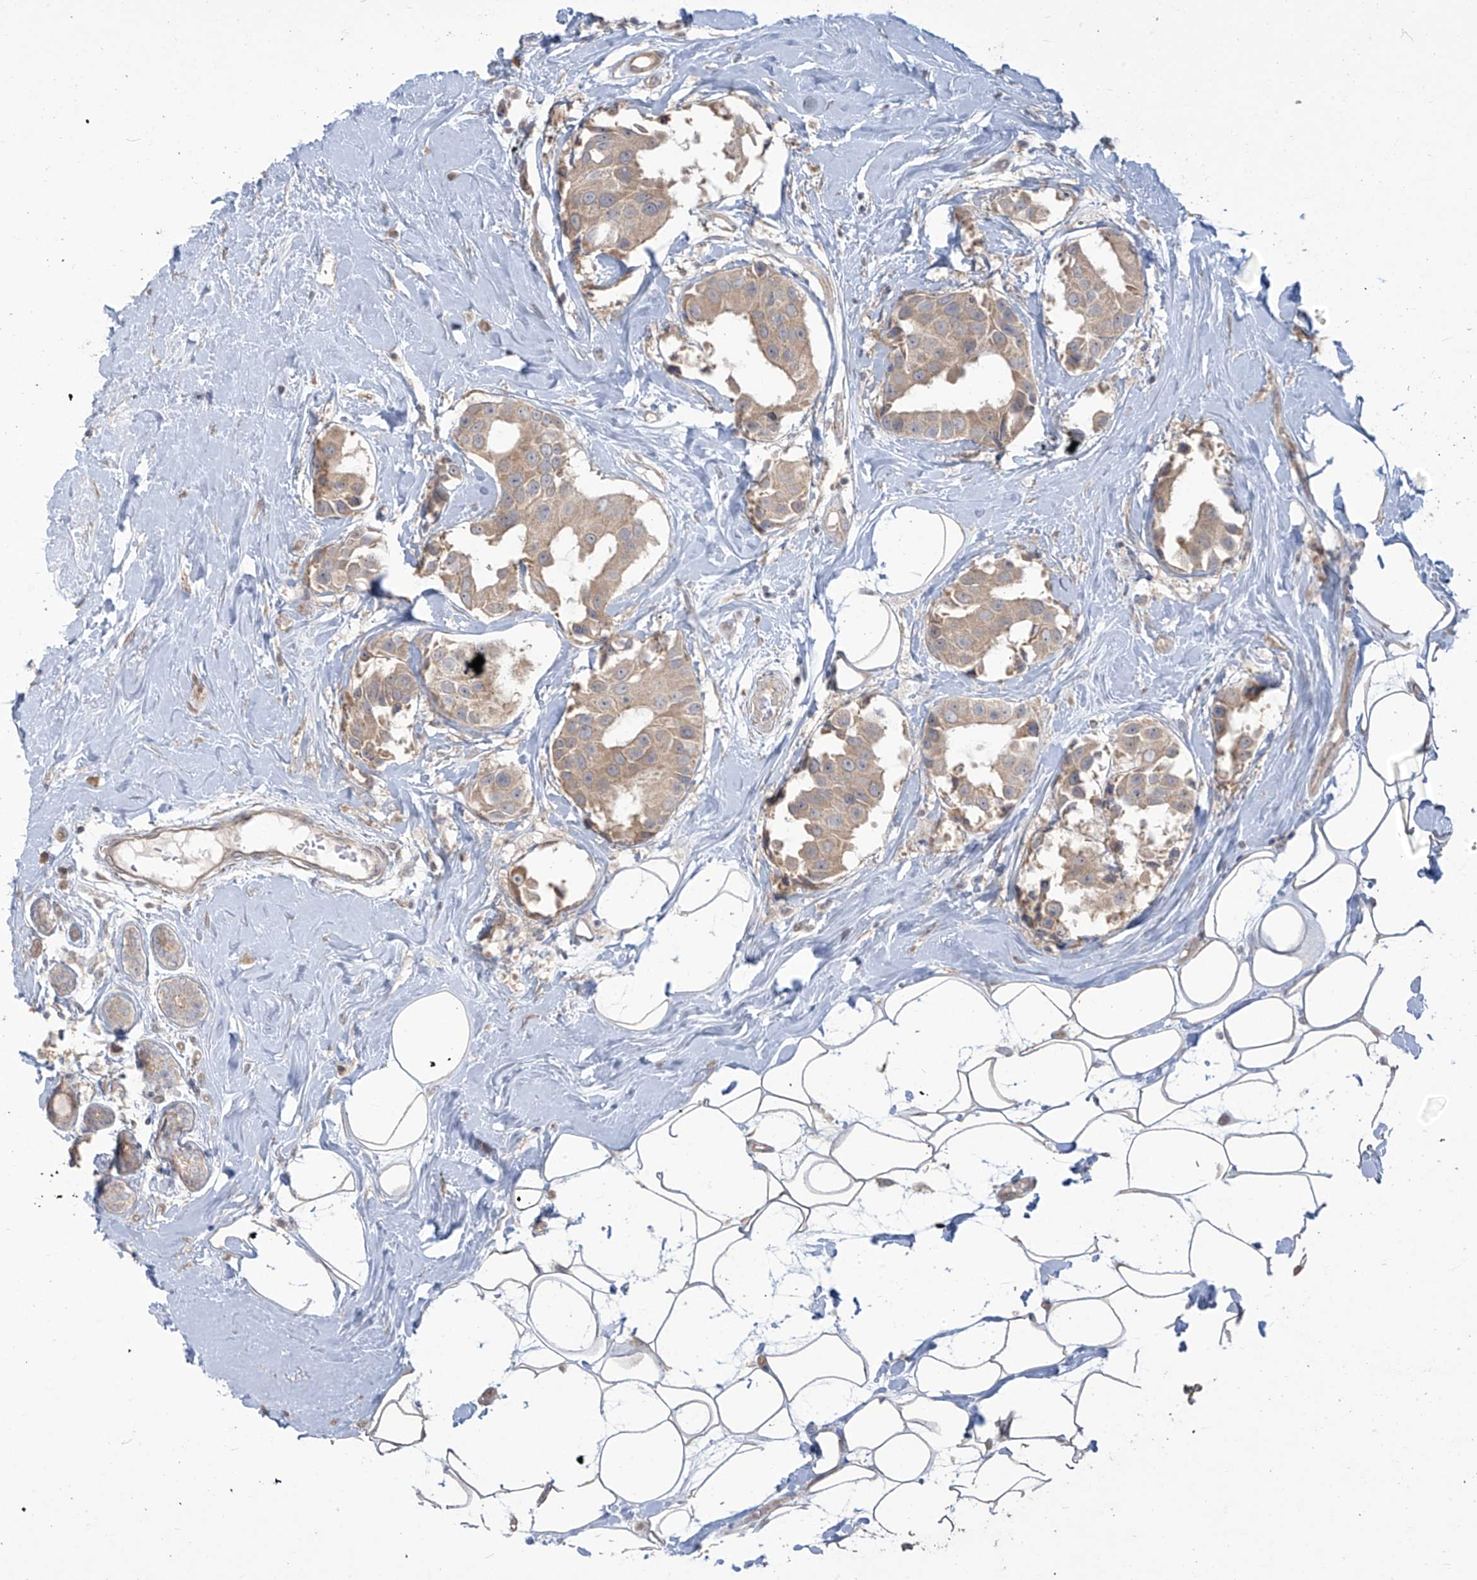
{"staining": {"intensity": "weak", "quantity": ">75%", "location": "cytoplasmic/membranous"}, "tissue": "breast cancer", "cell_type": "Tumor cells", "image_type": "cancer", "snomed": [{"axis": "morphology", "description": "Normal tissue, NOS"}, {"axis": "morphology", "description": "Duct carcinoma"}, {"axis": "topography", "description": "Breast"}], "caption": "Tumor cells reveal weak cytoplasmic/membranous staining in about >75% of cells in infiltrating ductal carcinoma (breast).", "gene": "MAGIX", "patient": {"sex": "female", "age": 39}}